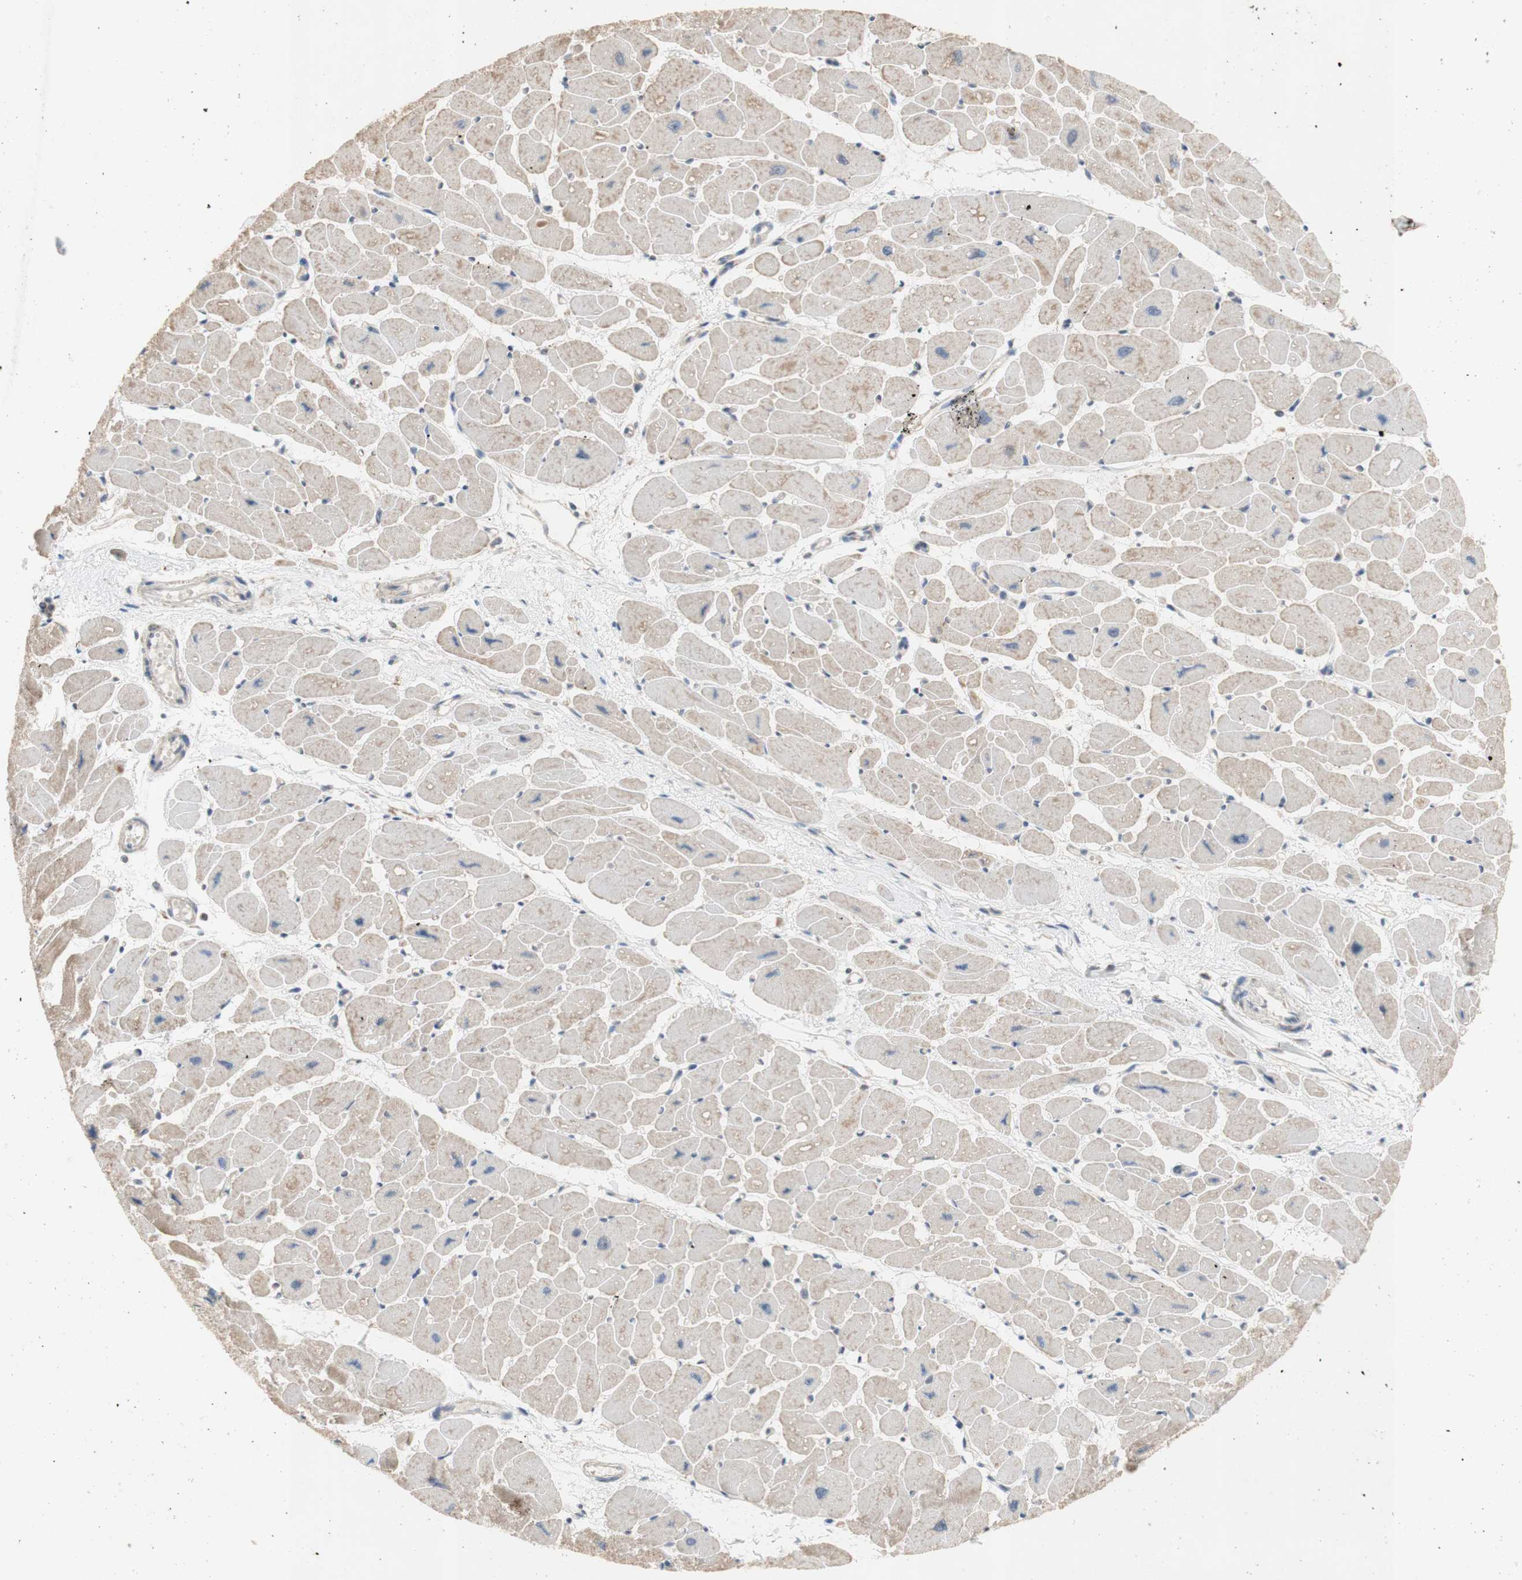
{"staining": {"intensity": "weak", "quantity": ">75%", "location": "cytoplasmic/membranous"}, "tissue": "heart muscle", "cell_type": "Cardiomyocytes", "image_type": "normal", "snomed": [{"axis": "morphology", "description": "Normal tissue, NOS"}, {"axis": "topography", "description": "Heart"}], "caption": "High-power microscopy captured an immunohistochemistry (IHC) micrograph of normal heart muscle, revealing weak cytoplasmic/membranous positivity in about >75% of cardiomyocytes.", "gene": "PTGIS", "patient": {"sex": "female", "age": 54}}